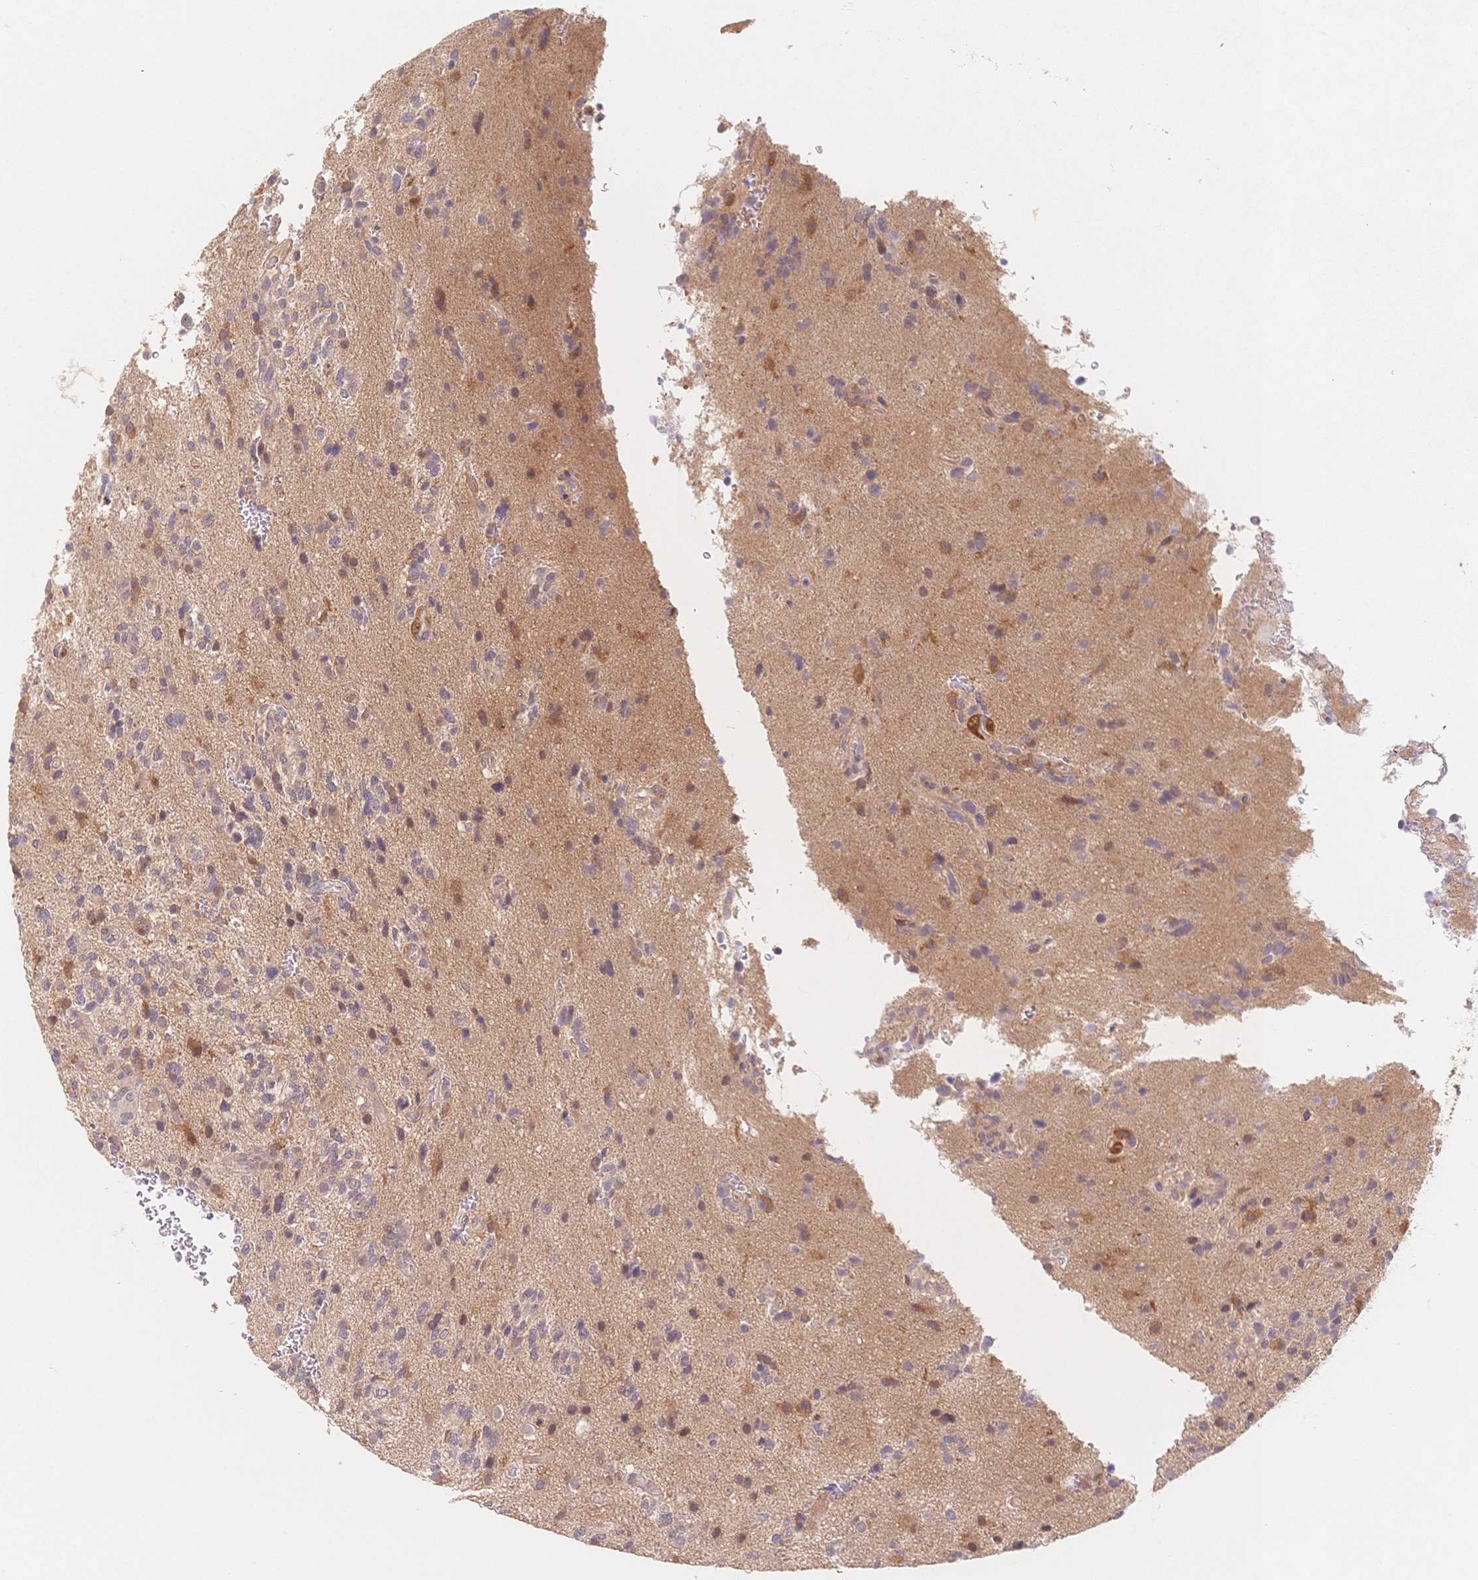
{"staining": {"intensity": "negative", "quantity": "none", "location": "none"}, "tissue": "glioma", "cell_type": "Tumor cells", "image_type": "cancer", "snomed": [{"axis": "morphology", "description": "Glioma, malignant, High grade"}, {"axis": "topography", "description": "Brain"}], "caption": "An immunohistochemistry photomicrograph of malignant glioma (high-grade) is shown. There is no staining in tumor cells of malignant glioma (high-grade).", "gene": "C12orf75", "patient": {"sex": "female", "age": 71}}